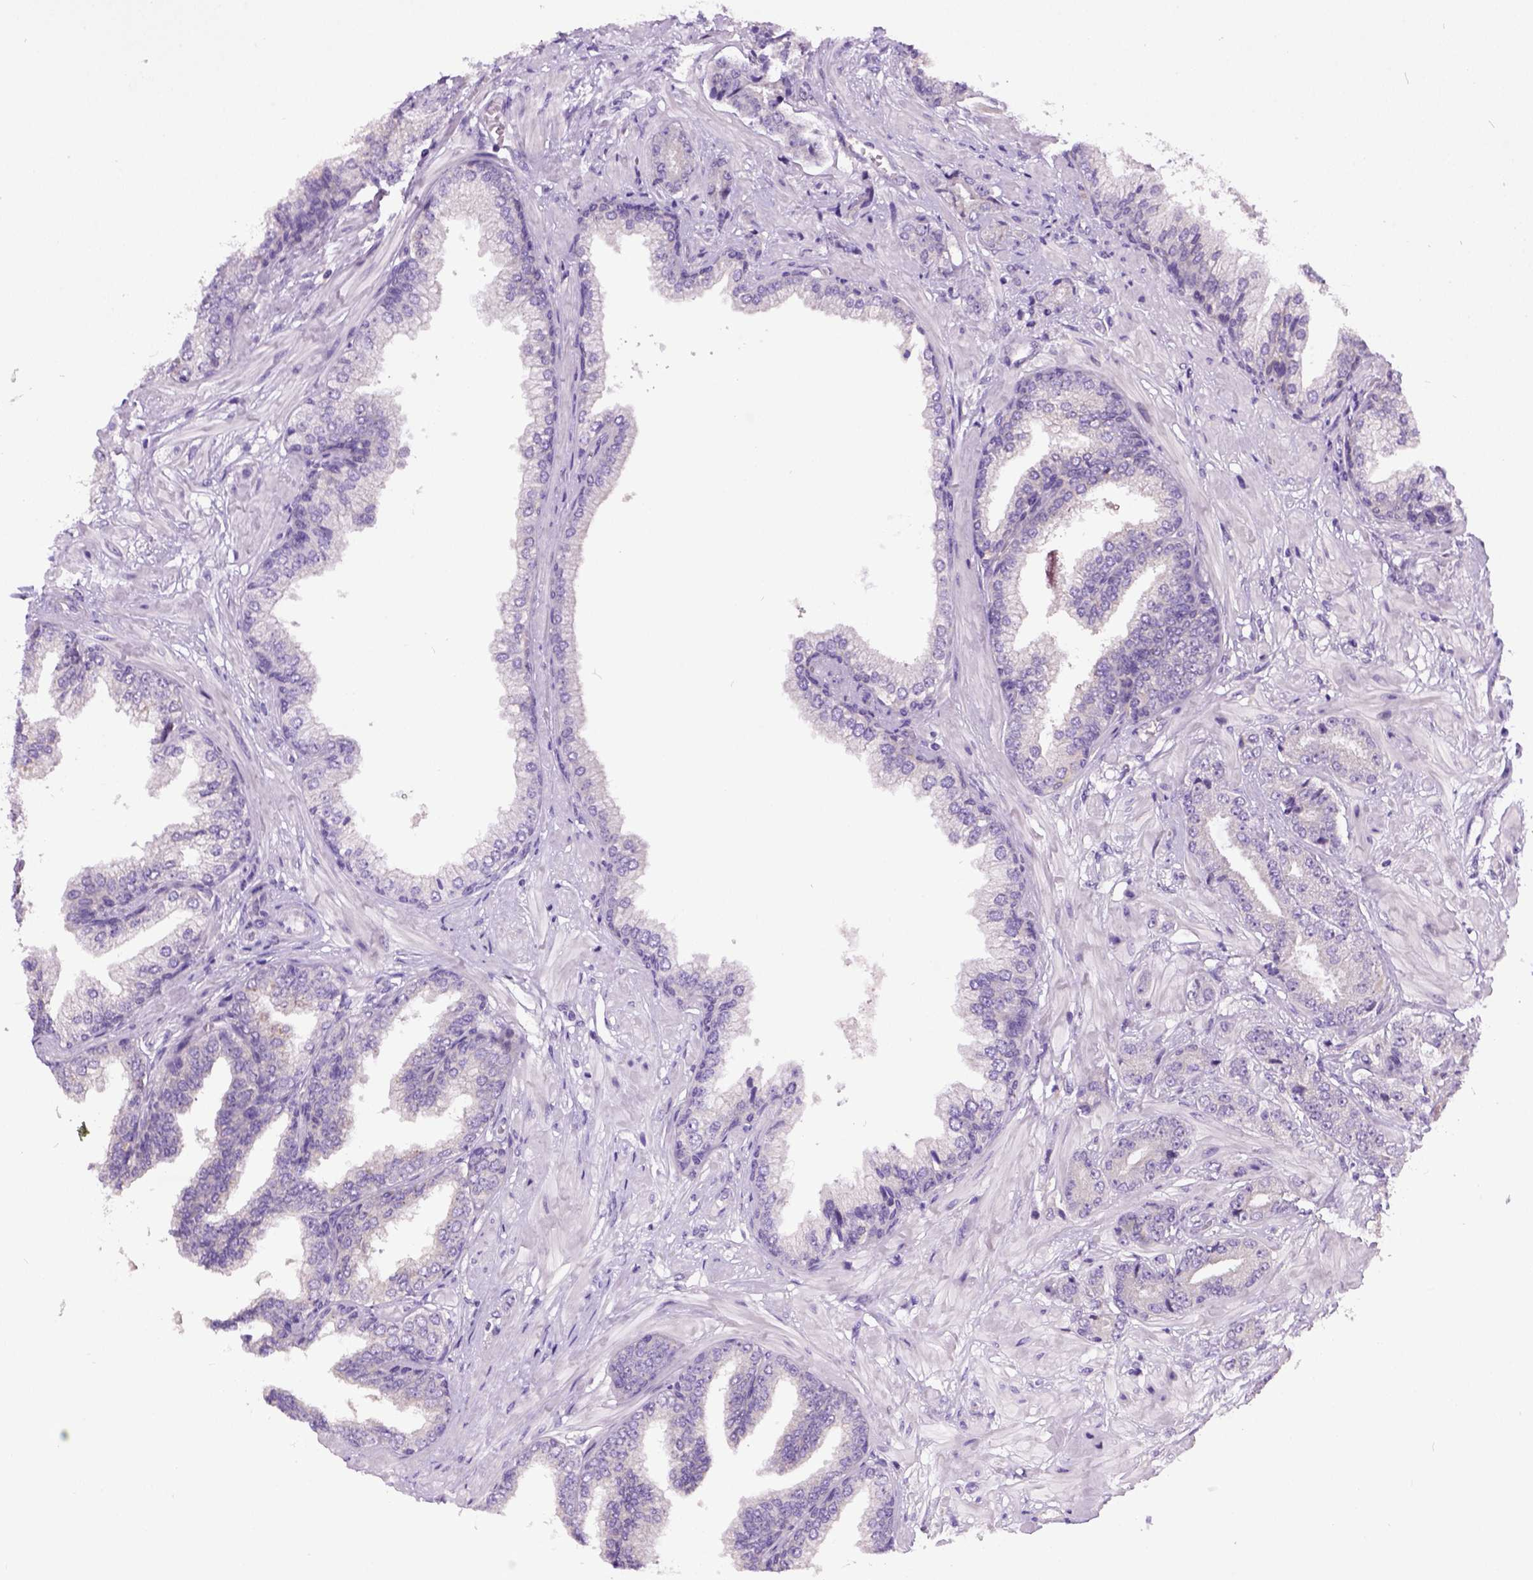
{"staining": {"intensity": "weak", "quantity": "<25%", "location": "cytoplasmic/membranous"}, "tissue": "prostate cancer", "cell_type": "Tumor cells", "image_type": "cancer", "snomed": [{"axis": "morphology", "description": "Adenocarcinoma, Low grade"}, {"axis": "topography", "description": "Prostate"}], "caption": "An immunohistochemistry (IHC) histopathology image of prostate low-grade adenocarcinoma is shown. There is no staining in tumor cells of prostate low-grade adenocarcinoma.", "gene": "NEK5", "patient": {"sex": "male", "age": 55}}